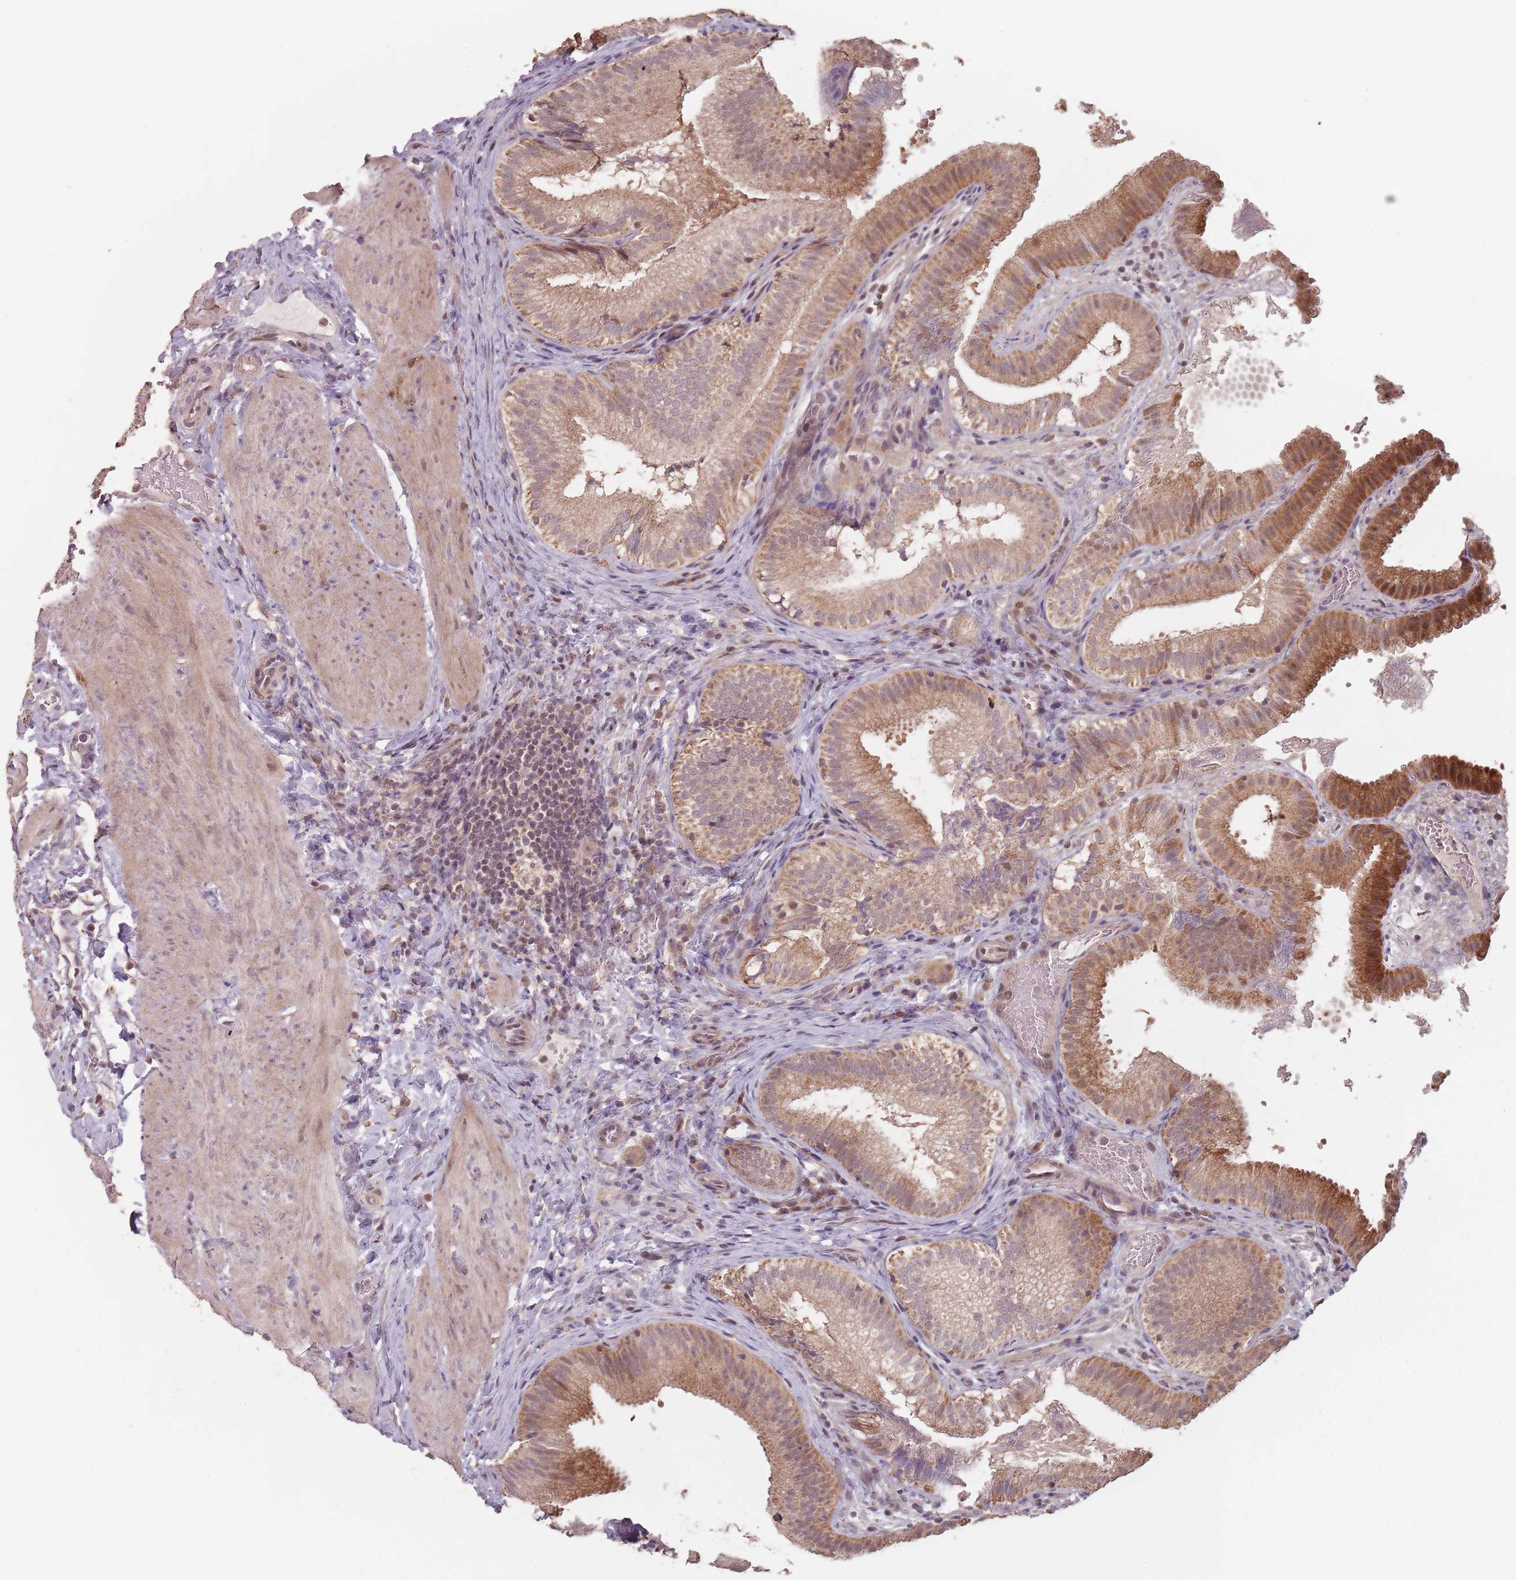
{"staining": {"intensity": "strong", "quantity": ">75%", "location": "cytoplasmic/membranous,nuclear"}, "tissue": "gallbladder", "cell_type": "Glandular cells", "image_type": "normal", "snomed": [{"axis": "morphology", "description": "Normal tissue, NOS"}, {"axis": "topography", "description": "Gallbladder"}], "caption": "This histopathology image displays immunohistochemistry (IHC) staining of normal gallbladder, with high strong cytoplasmic/membranous,nuclear staining in about >75% of glandular cells.", "gene": "VPS52", "patient": {"sex": "female", "age": 30}}